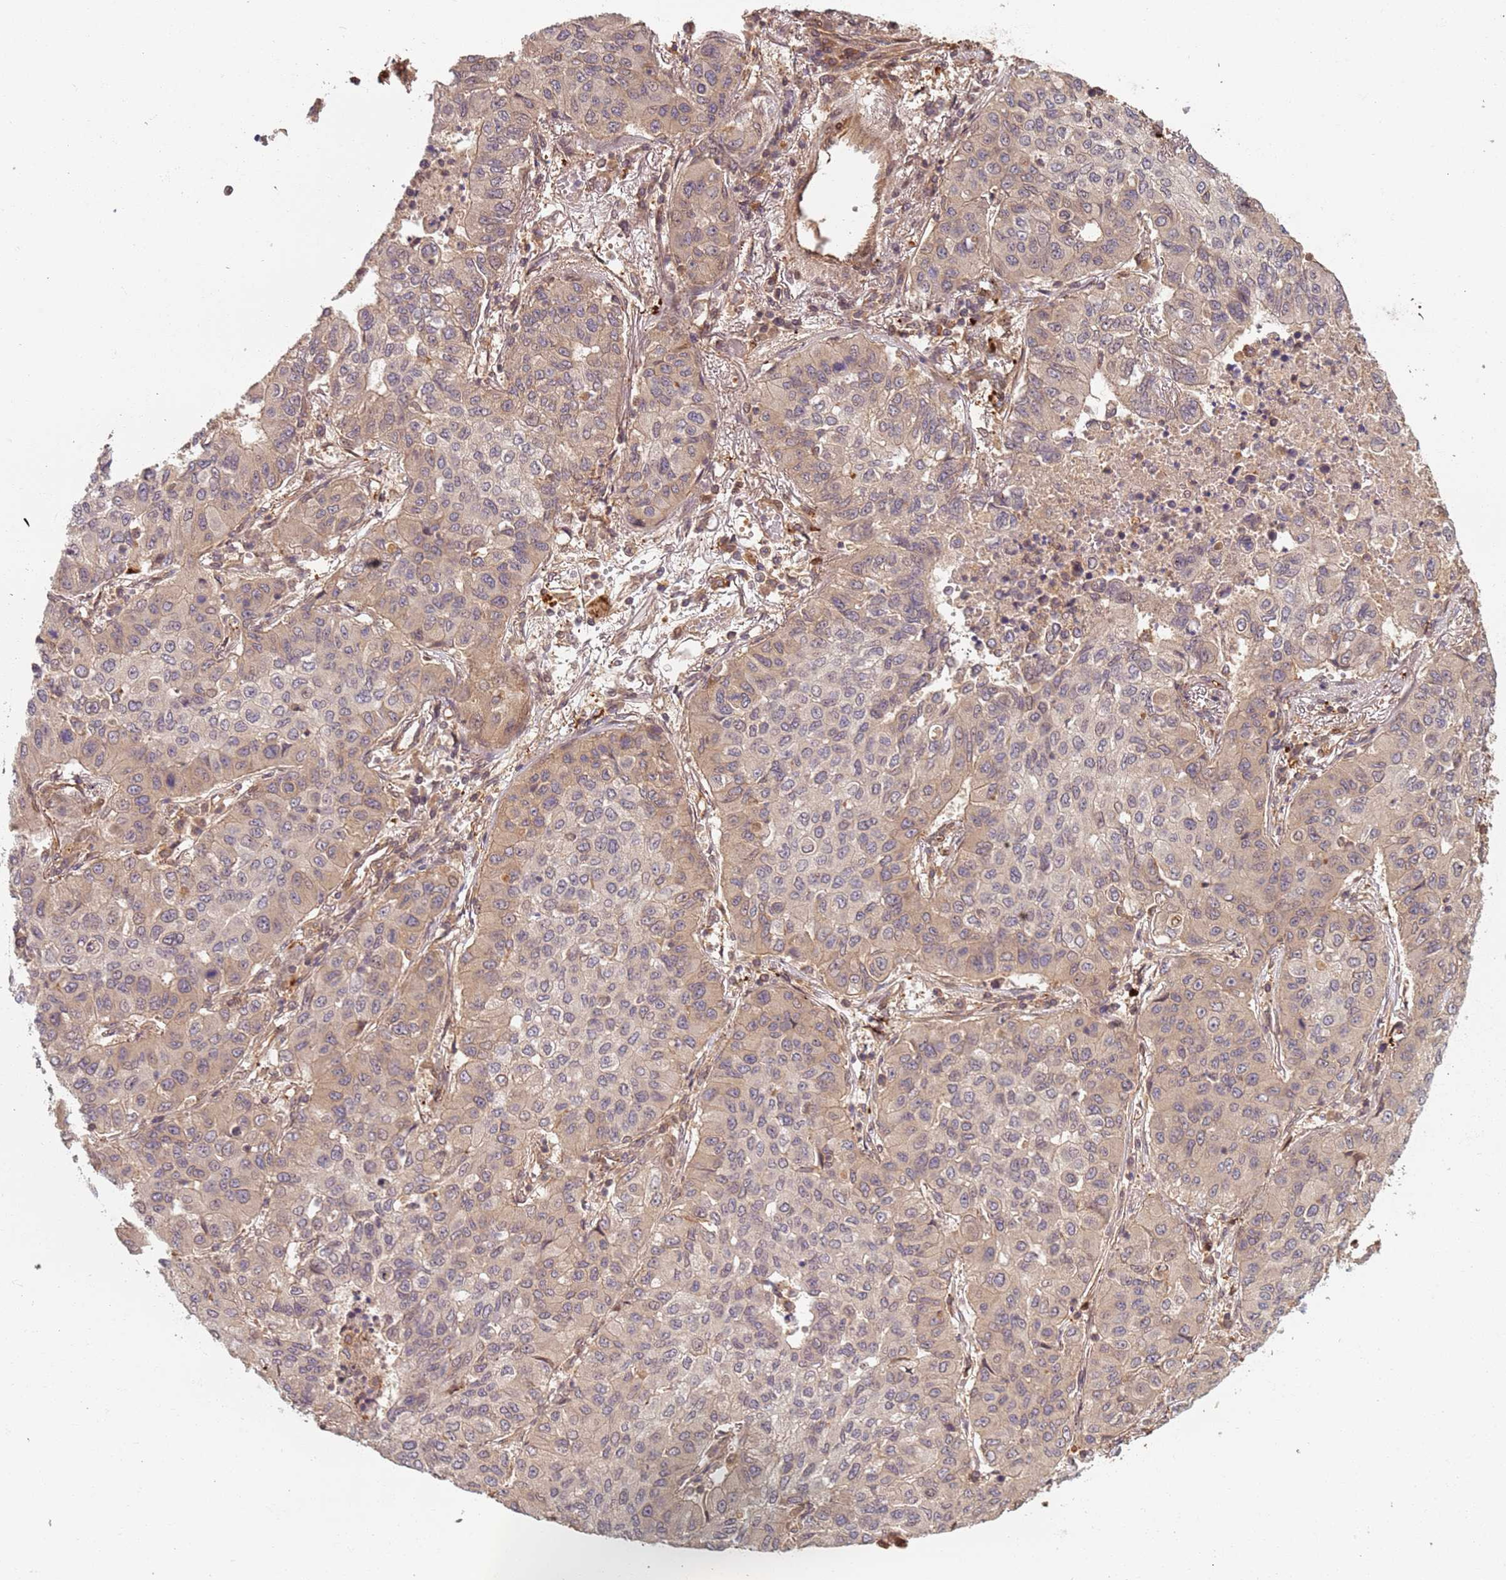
{"staining": {"intensity": "weak", "quantity": "25%-75%", "location": "cytoplasmic/membranous"}, "tissue": "lung cancer", "cell_type": "Tumor cells", "image_type": "cancer", "snomed": [{"axis": "morphology", "description": "Squamous cell carcinoma, NOS"}, {"axis": "topography", "description": "Lung"}], "caption": "Immunohistochemistry (IHC) (DAB (3,3'-diaminobenzidine)) staining of lung cancer (squamous cell carcinoma) displays weak cytoplasmic/membranous protein staining in approximately 25%-75% of tumor cells. (Brightfield microscopy of DAB IHC at high magnification).", "gene": "SDCCAG8", "patient": {"sex": "male", "age": 74}}